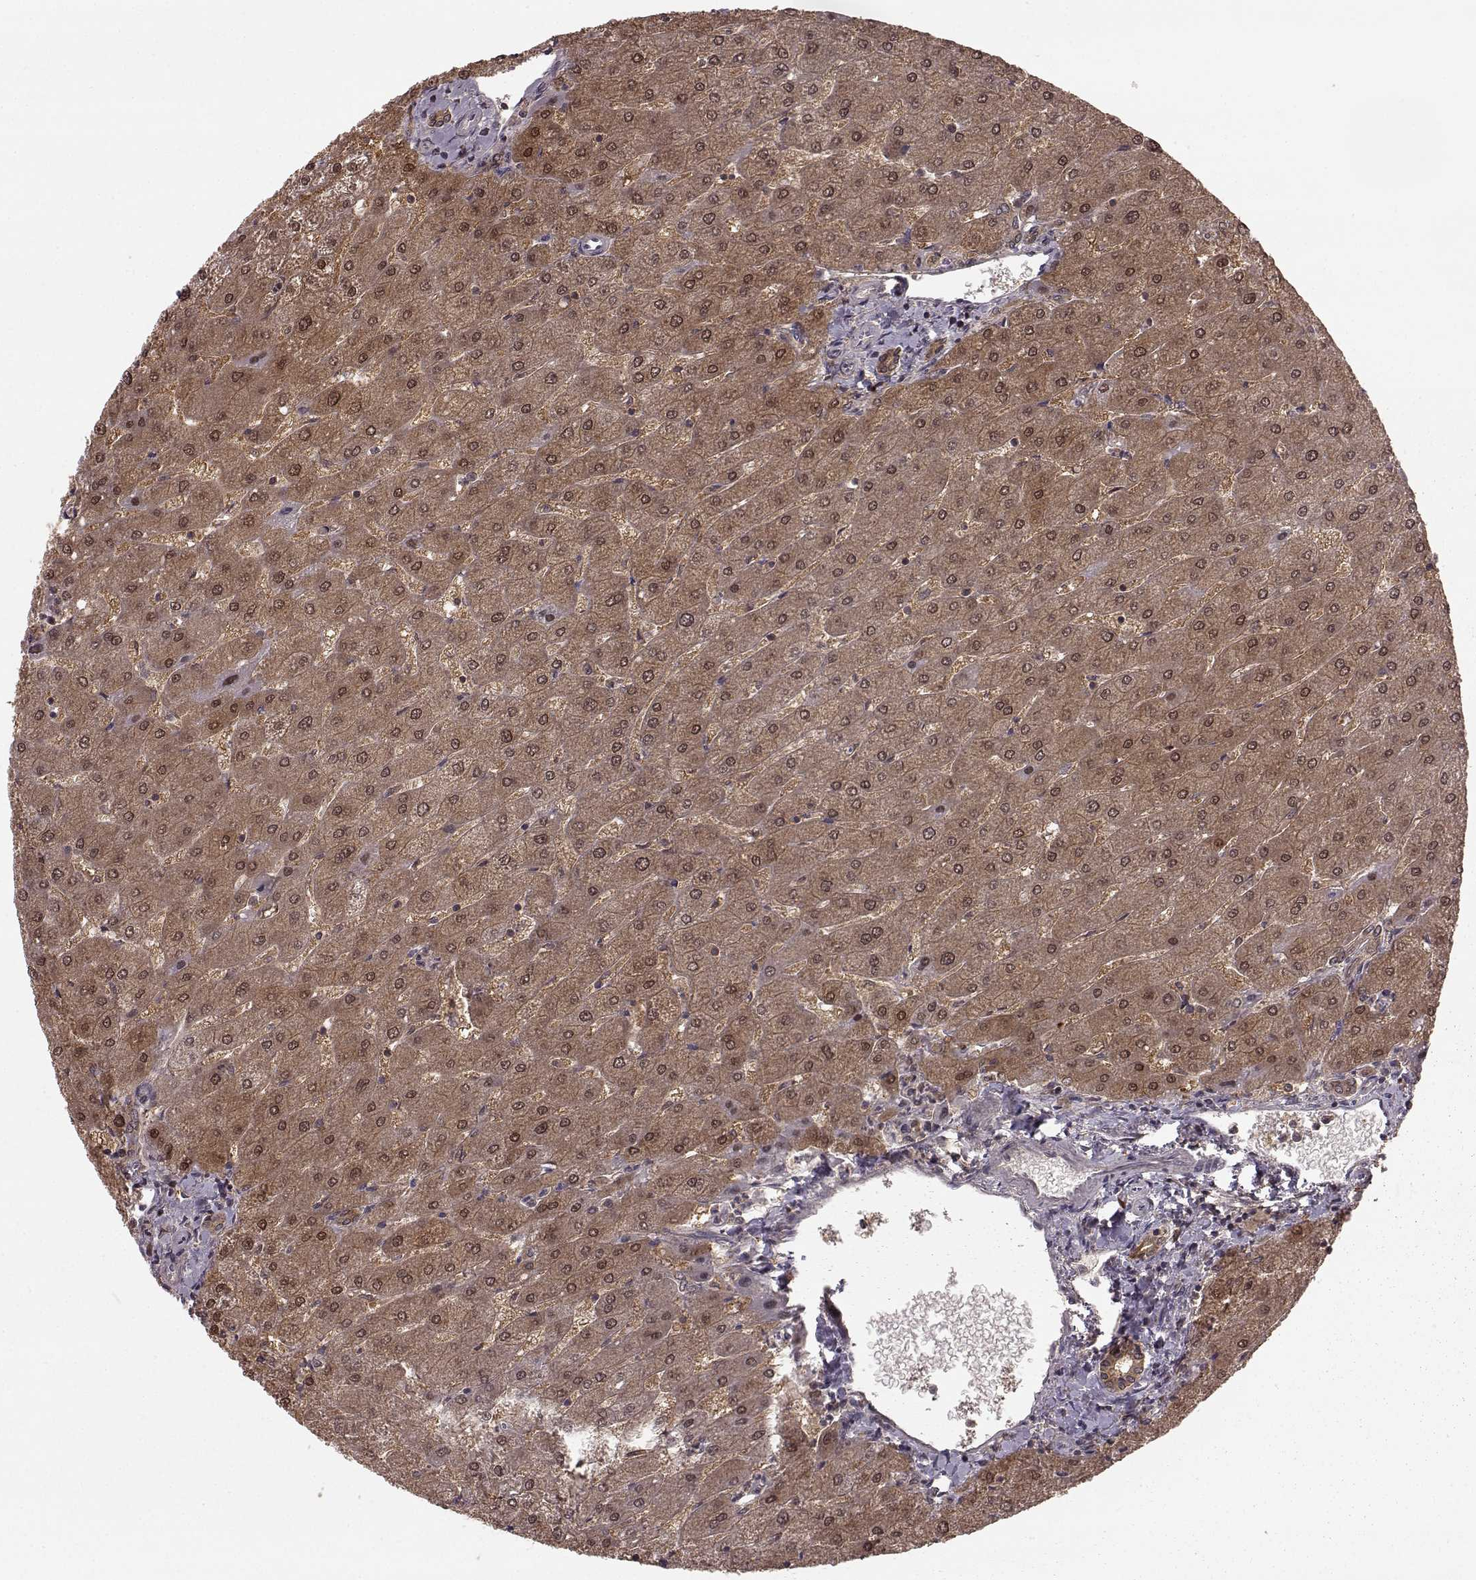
{"staining": {"intensity": "moderate", "quantity": ">75%", "location": "cytoplasmic/membranous"}, "tissue": "liver", "cell_type": "Cholangiocytes", "image_type": "normal", "snomed": [{"axis": "morphology", "description": "Normal tissue, NOS"}, {"axis": "topography", "description": "Liver"}], "caption": "The photomicrograph exhibits staining of normal liver, revealing moderate cytoplasmic/membranous protein expression (brown color) within cholangiocytes. (Stains: DAB (3,3'-diaminobenzidine) in brown, nuclei in blue, Microscopy: brightfield microscopy at high magnification).", "gene": "GSS", "patient": {"sex": "male", "age": 67}}